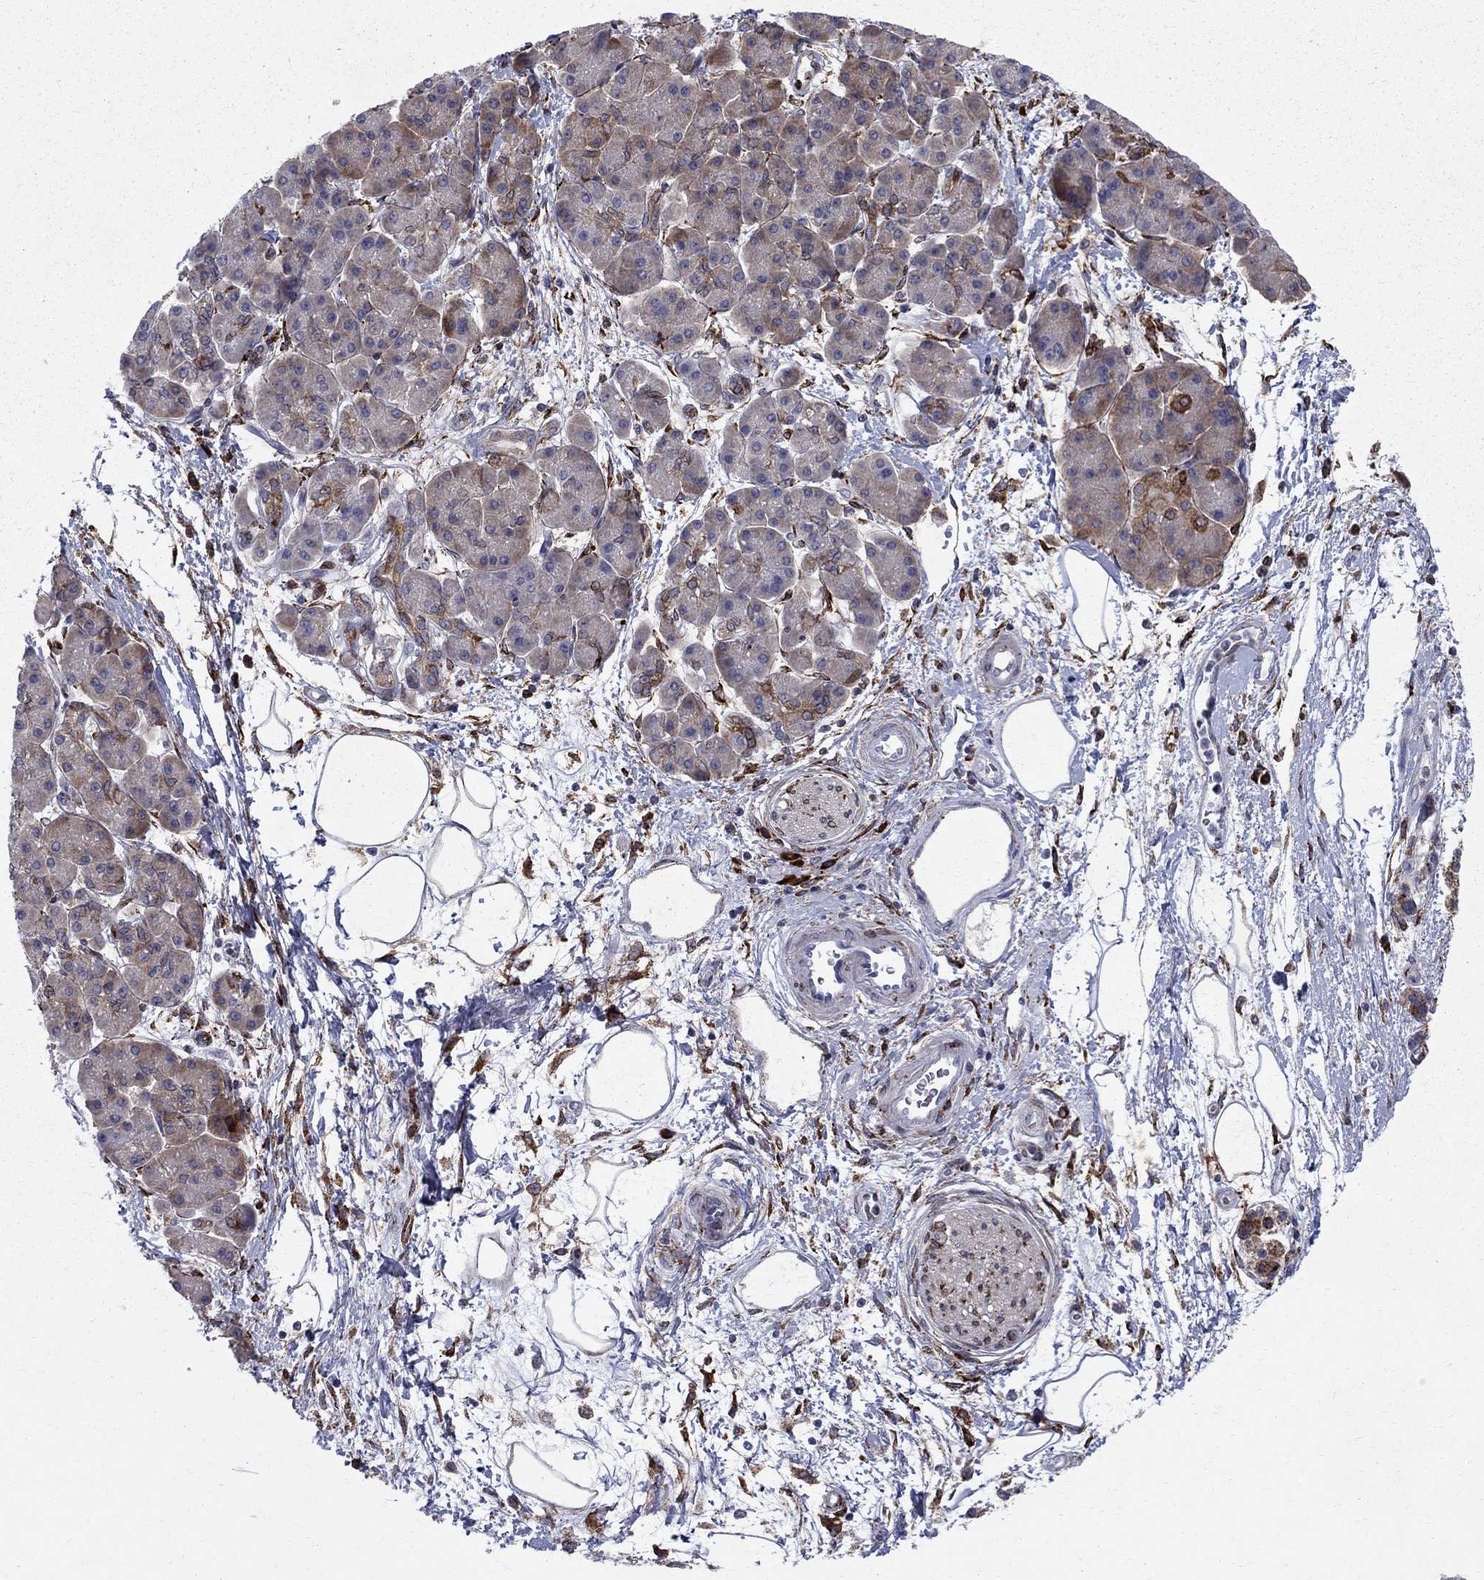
{"staining": {"intensity": "moderate", "quantity": "<25%", "location": "cytoplasmic/membranous,nuclear"}, "tissue": "pancreatic cancer", "cell_type": "Tumor cells", "image_type": "cancer", "snomed": [{"axis": "morphology", "description": "Adenocarcinoma, NOS"}, {"axis": "topography", "description": "Pancreas"}], "caption": "Brown immunohistochemical staining in human adenocarcinoma (pancreatic) demonstrates moderate cytoplasmic/membranous and nuclear expression in approximately <25% of tumor cells. (Brightfield microscopy of DAB IHC at high magnification).", "gene": "CAB39L", "patient": {"sex": "female", "age": 73}}